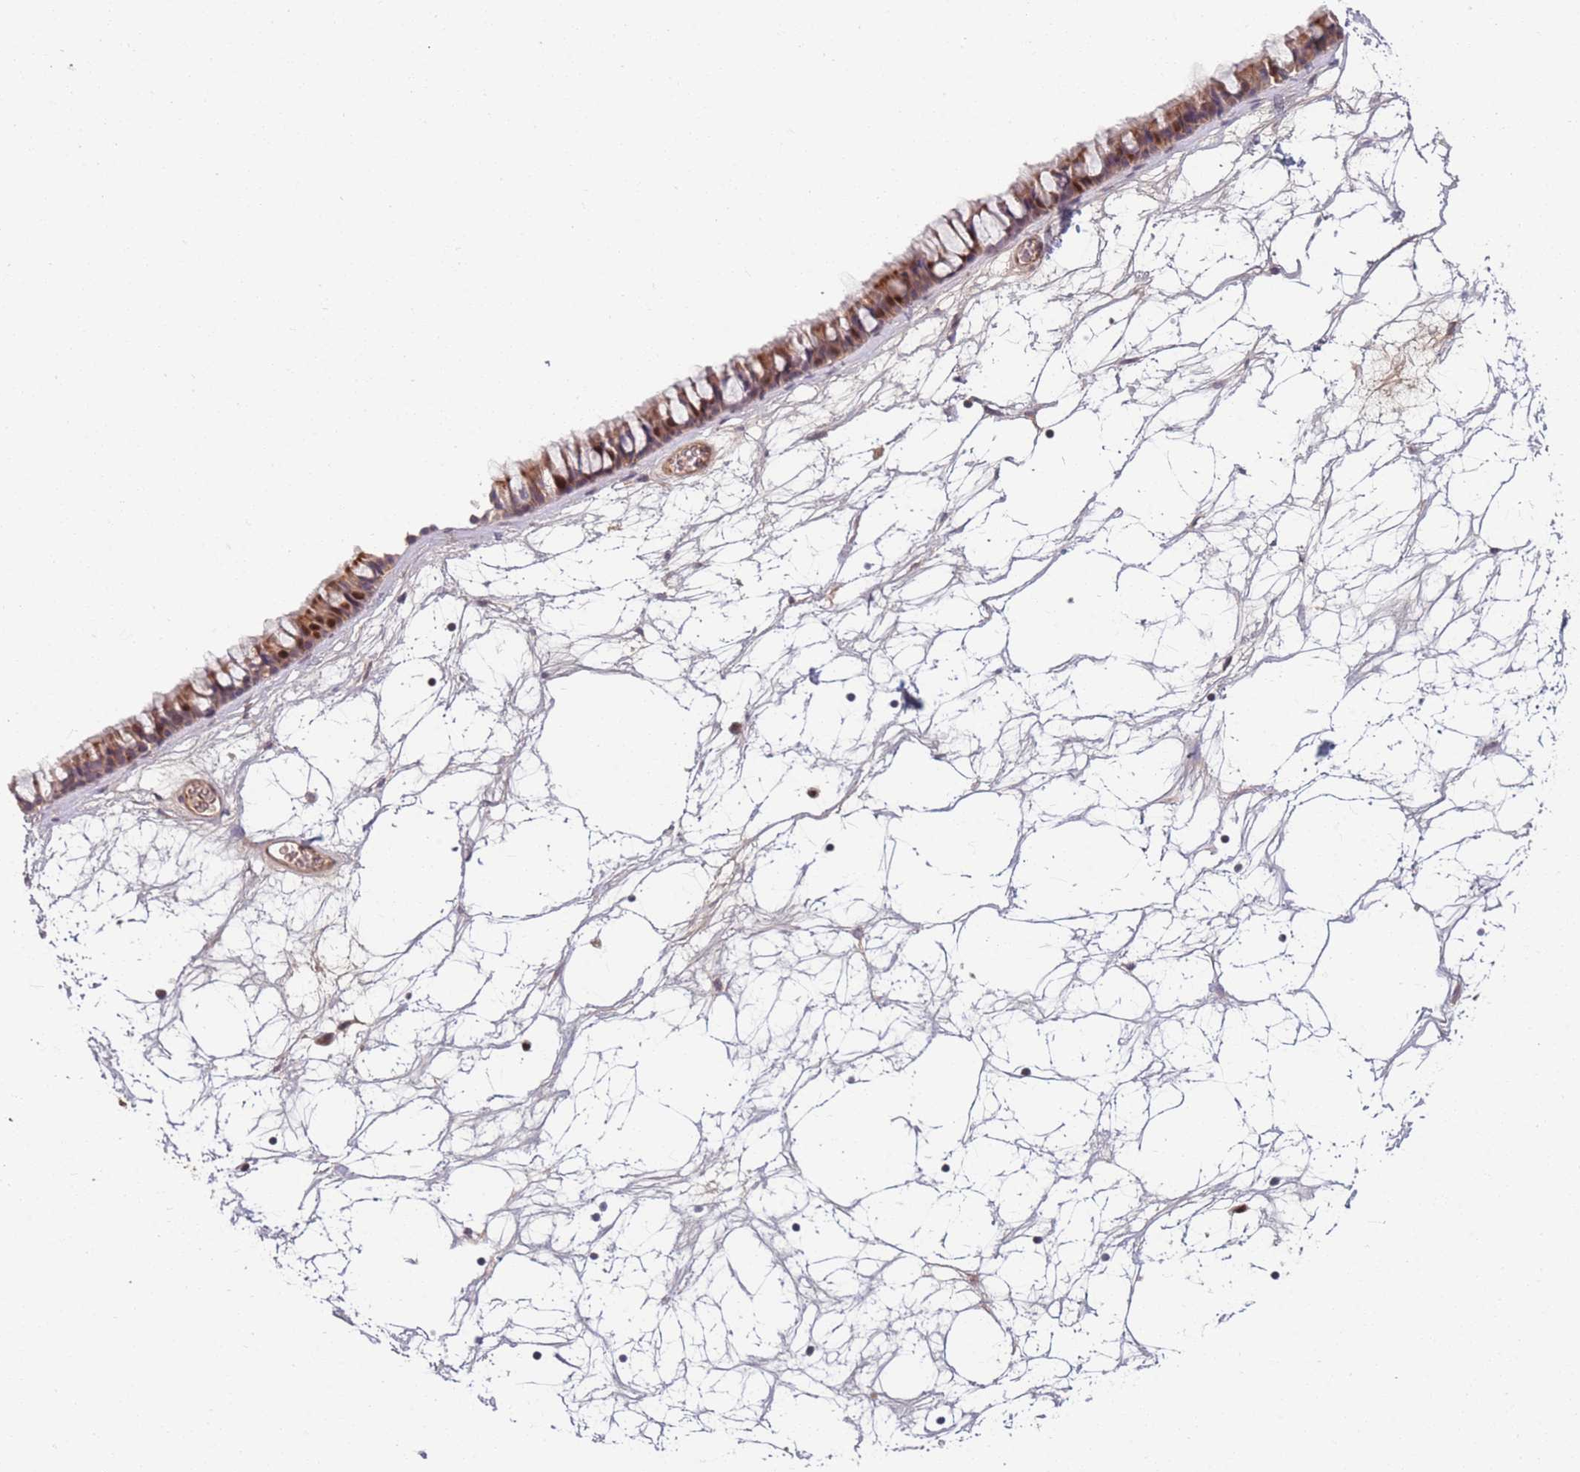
{"staining": {"intensity": "strong", "quantity": ">75%", "location": "cytoplasmic/membranous,nuclear"}, "tissue": "nasopharynx", "cell_type": "Respiratory epithelial cells", "image_type": "normal", "snomed": [{"axis": "morphology", "description": "Normal tissue, NOS"}, {"axis": "topography", "description": "Nasopharynx"}], "caption": "Protein expression analysis of benign nasopharynx demonstrates strong cytoplasmic/membranous,nuclear staining in about >75% of respiratory epithelial cells.", "gene": "FAM153A", "patient": {"sex": "male", "age": 64}}